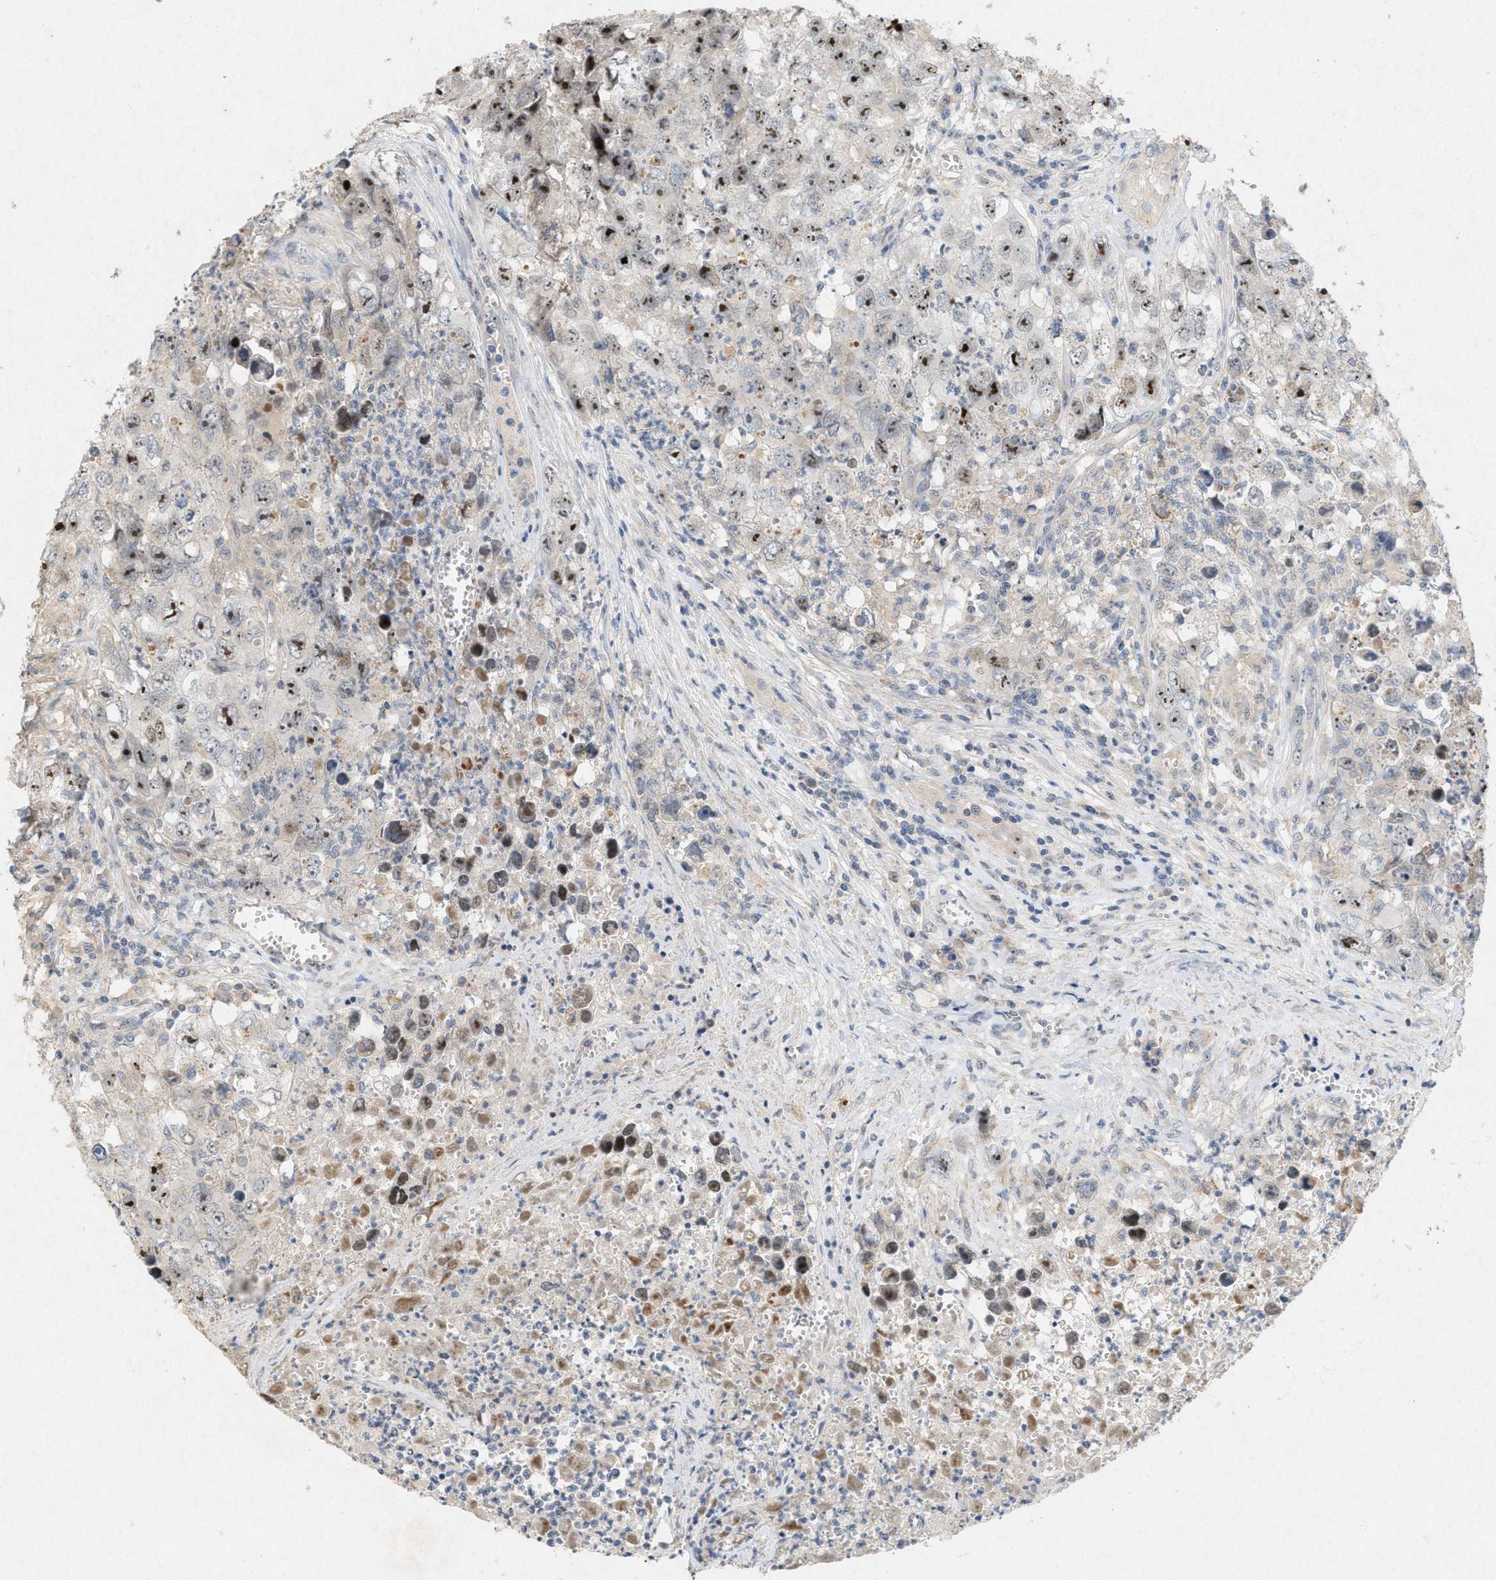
{"staining": {"intensity": "moderate", "quantity": ">75%", "location": "nuclear"}, "tissue": "testis cancer", "cell_type": "Tumor cells", "image_type": "cancer", "snomed": [{"axis": "morphology", "description": "Seminoma, NOS"}, {"axis": "morphology", "description": "Carcinoma, Embryonal, NOS"}, {"axis": "topography", "description": "Testis"}], "caption": "This is an image of immunohistochemistry (IHC) staining of testis embryonal carcinoma, which shows moderate expression in the nuclear of tumor cells.", "gene": "DCAF7", "patient": {"sex": "male", "age": 43}}